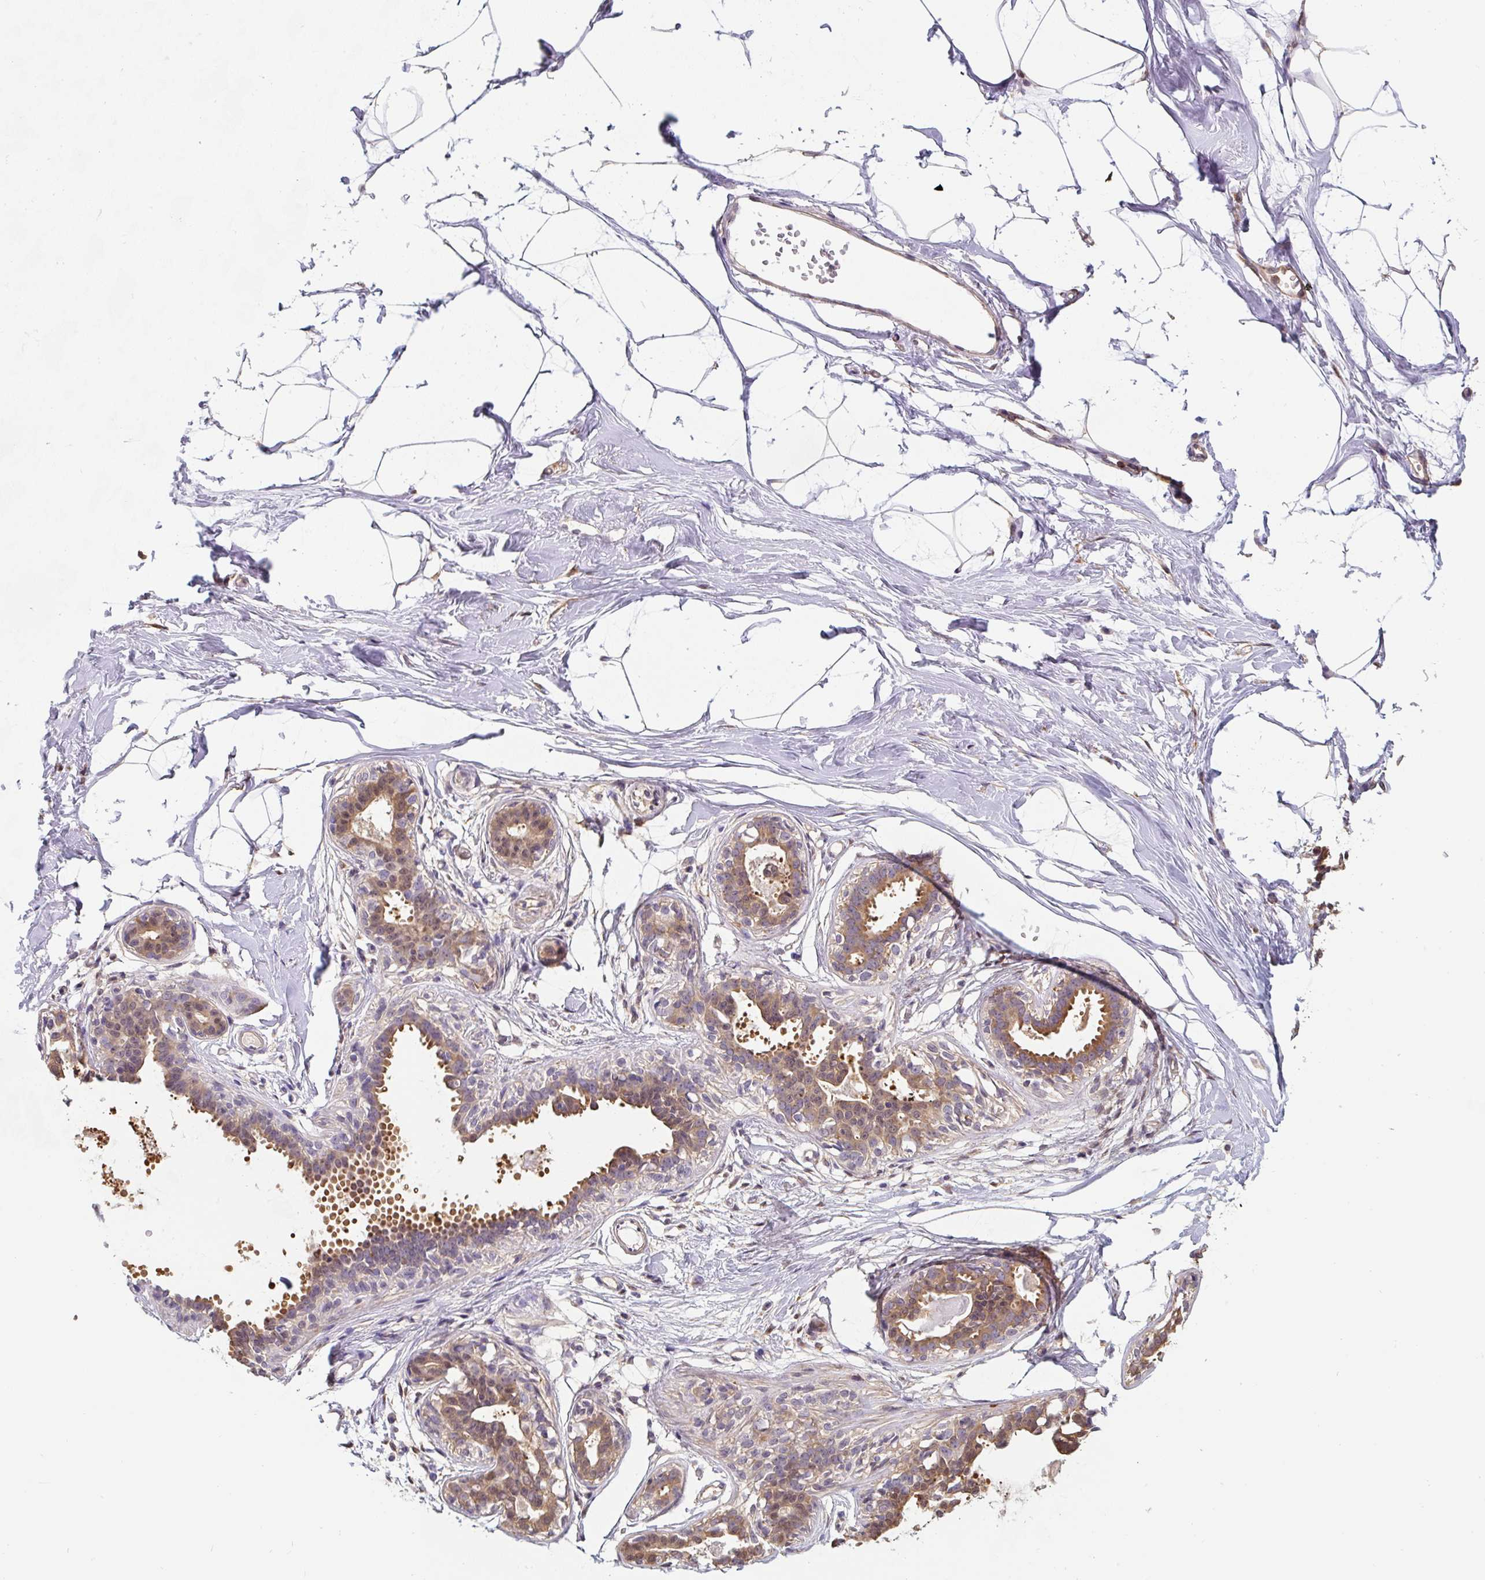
{"staining": {"intensity": "negative", "quantity": "none", "location": "none"}, "tissue": "breast", "cell_type": "Adipocytes", "image_type": "normal", "snomed": [{"axis": "morphology", "description": "Normal tissue, NOS"}, {"axis": "topography", "description": "Breast"}], "caption": "DAB immunohistochemical staining of normal human breast shows no significant expression in adipocytes. Brightfield microscopy of immunohistochemistry (IHC) stained with DAB (brown) and hematoxylin (blue), captured at high magnification.", "gene": "ST13", "patient": {"sex": "female", "age": 45}}